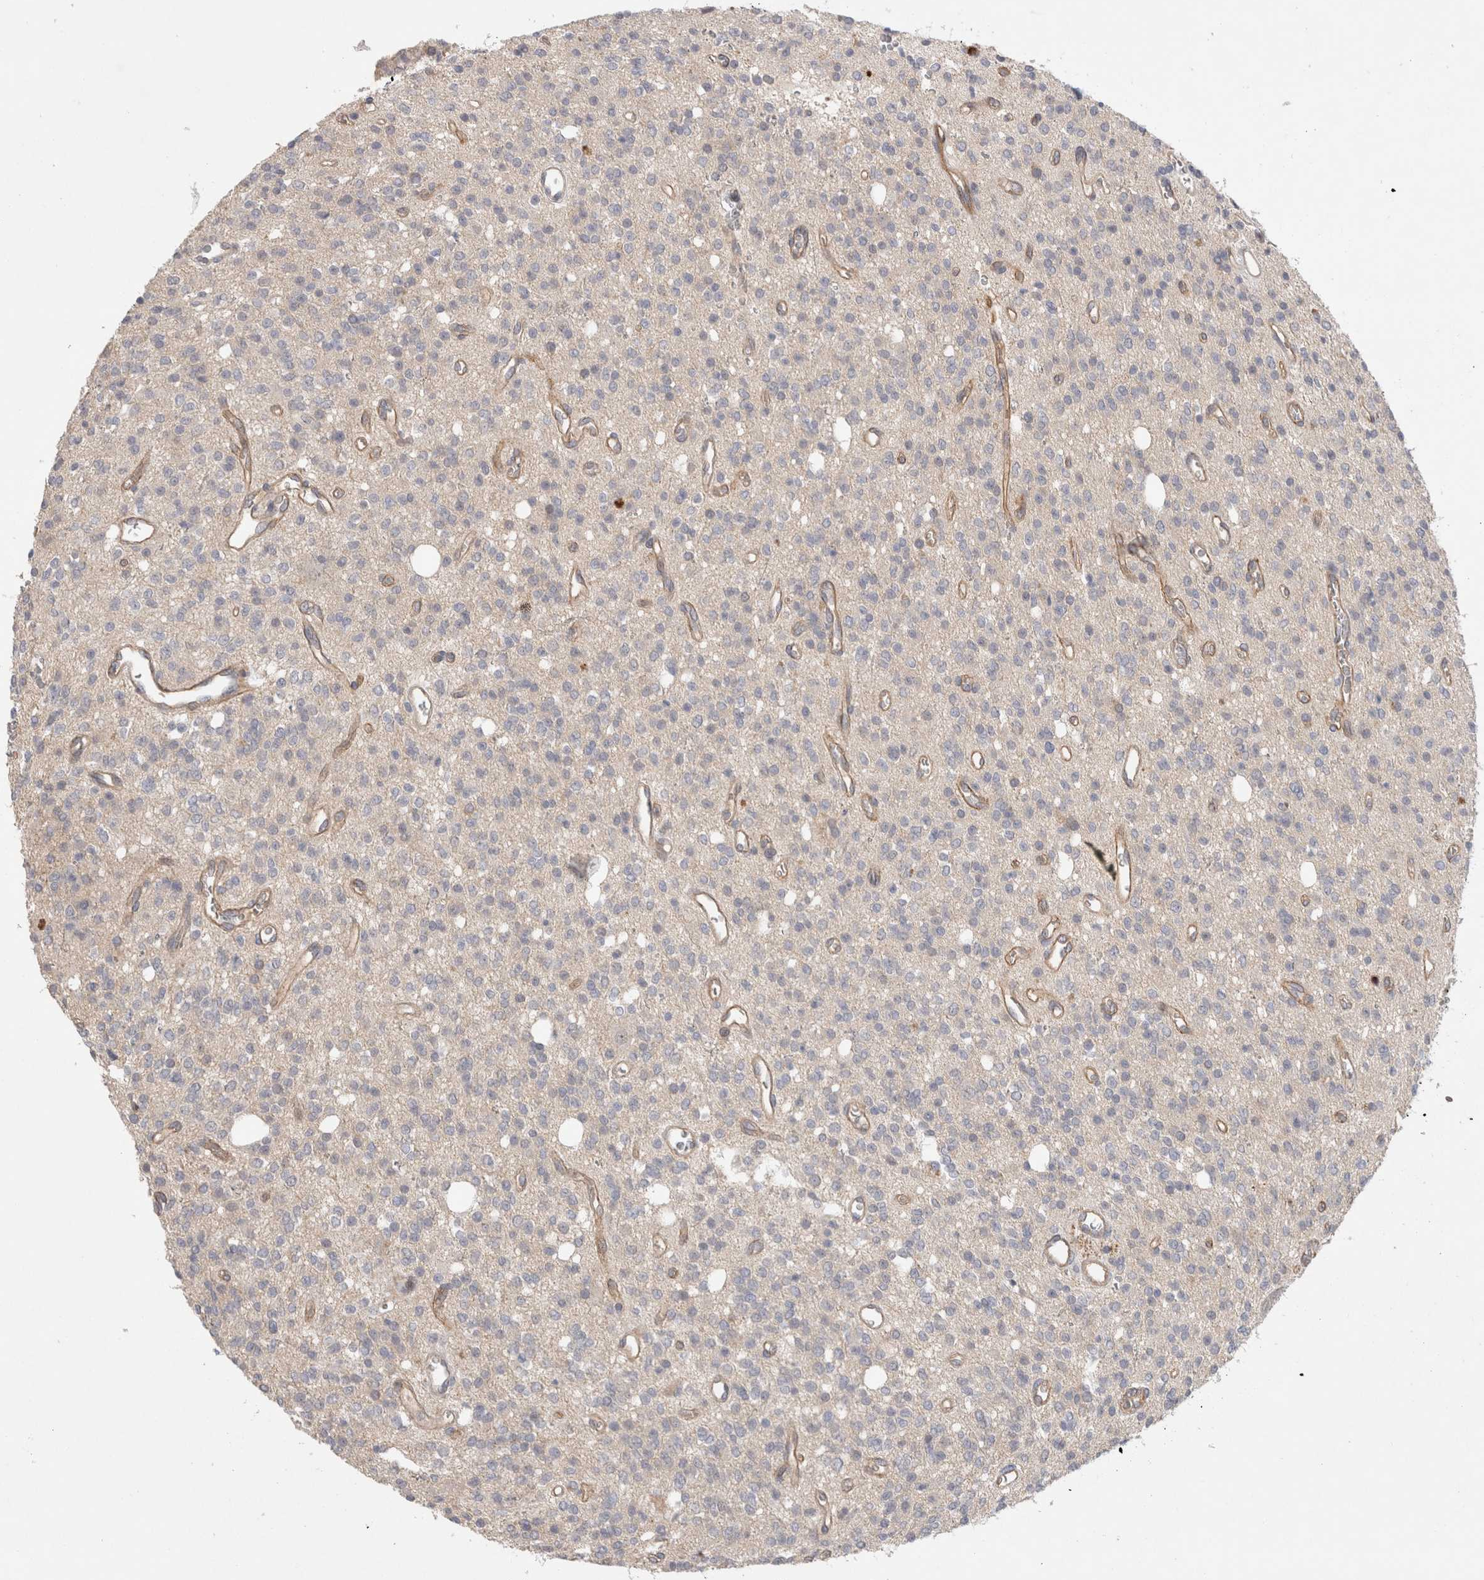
{"staining": {"intensity": "negative", "quantity": "none", "location": "none"}, "tissue": "glioma", "cell_type": "Tumor cells", "image_type": "cancer", "snomed": [{"axis": "morphology", "description": "Glioma, malignant, High grade"}, {"axis": "topography", "description": "Brain"}], "caption": "DAB immunohistochemical staining of glioma displays no significant expression in tumor cells.", "gene": "CERS3", "patient": {"sex": "male", "age": 34}}